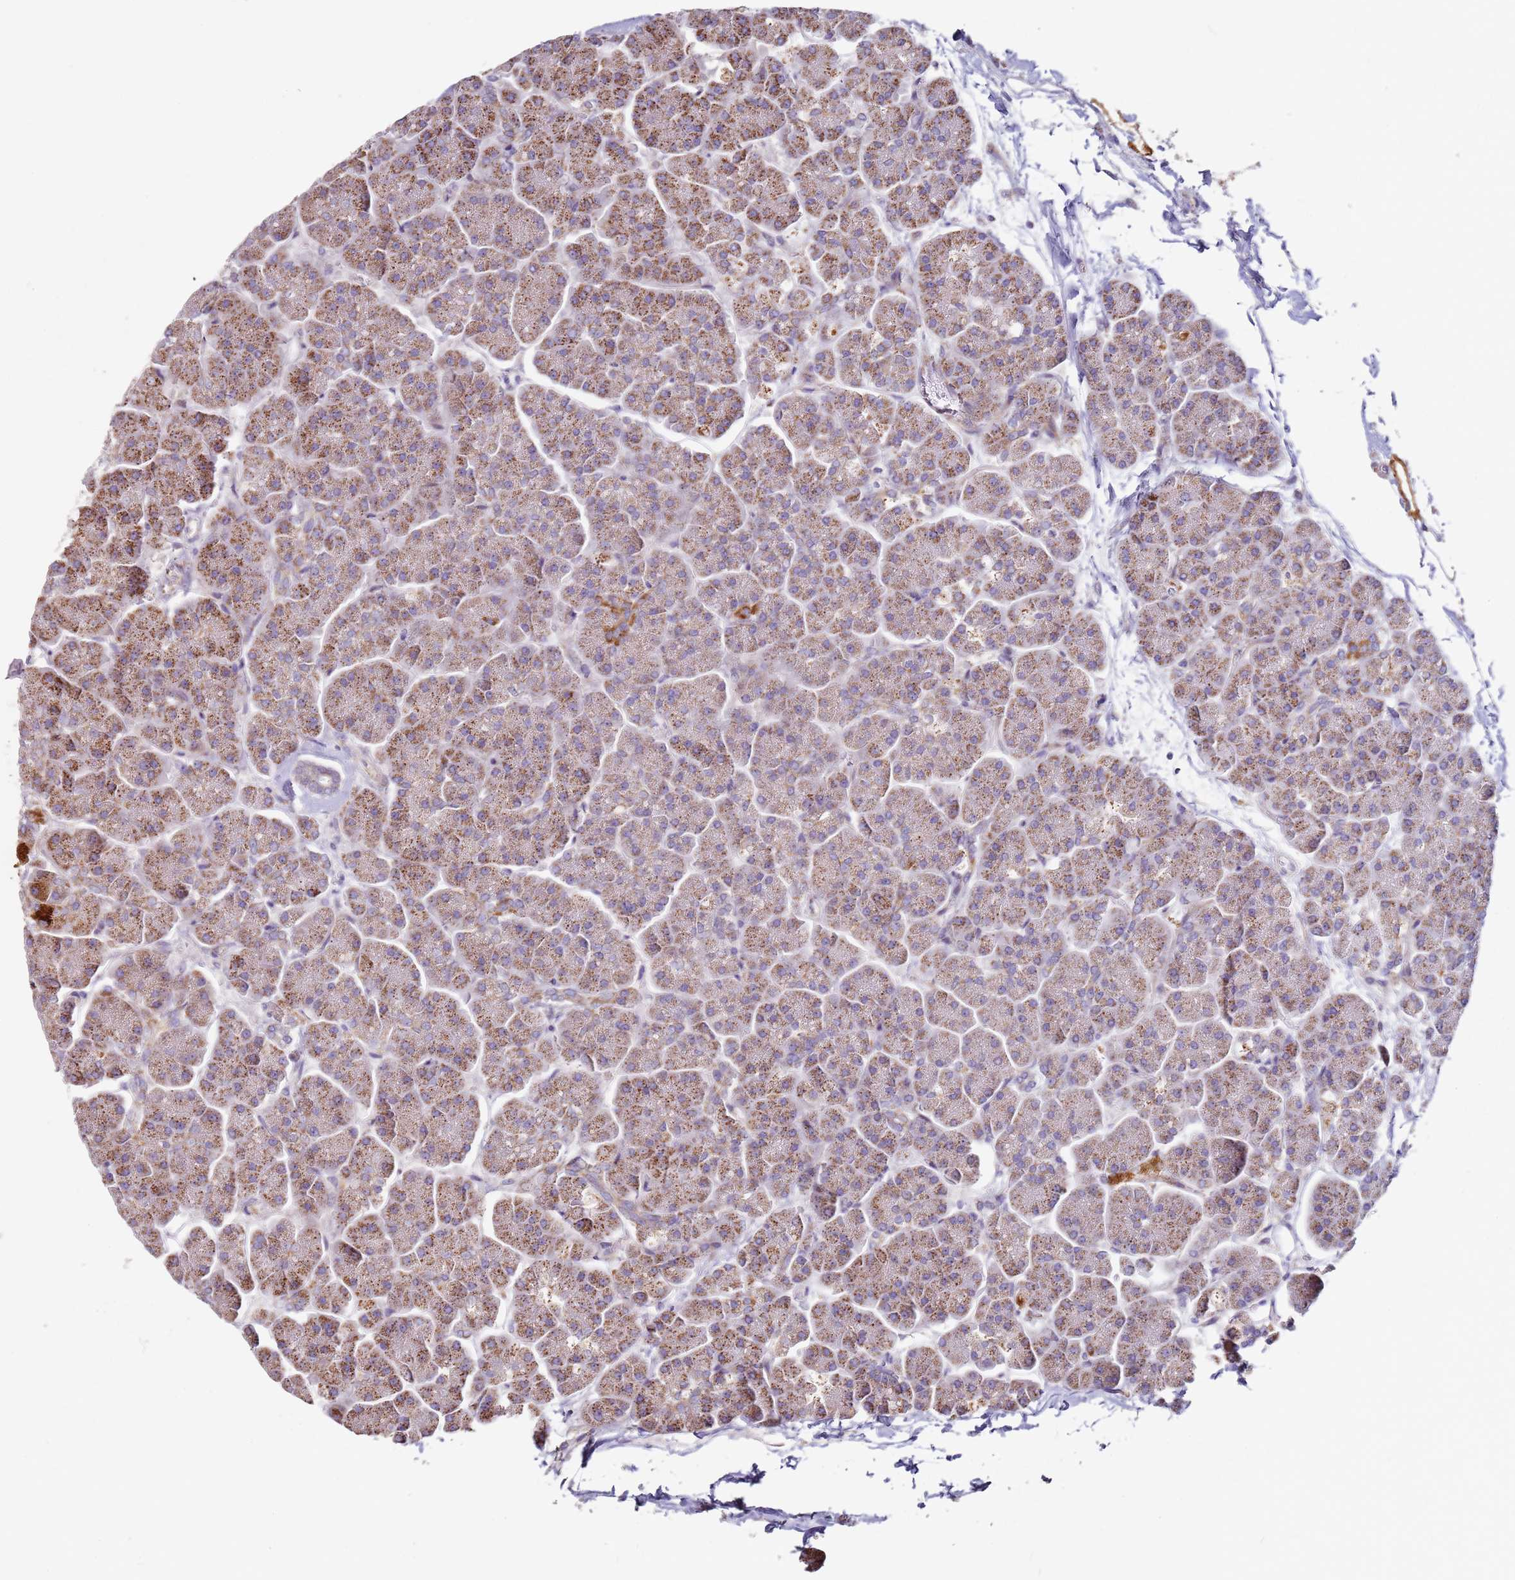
{"staining": {"intensity": "moderate", "quantity": ">75%", "location": "cytoplasmic/membranous"}, "tissue": "pancreas", "cell_type": "Exocrine glandular cells", "image_type": "normal", "snomed": [{"axis": "morphology", "description": "Normal tissue, NOS"}, {"axis": "topography", "description": "Pancreas"}, {"axis": "topography", "description": "Peripheral nerve tissue"}], "caption": "An image showing moderate cytoplasmic/membranous expression in approximately >75% of exocrine glandular cells in unremarkable pancreas, as visualized by brown immunohistochemical staining.", "gene": "ALS2", "patient": {"sex": "male", "age": 54}}